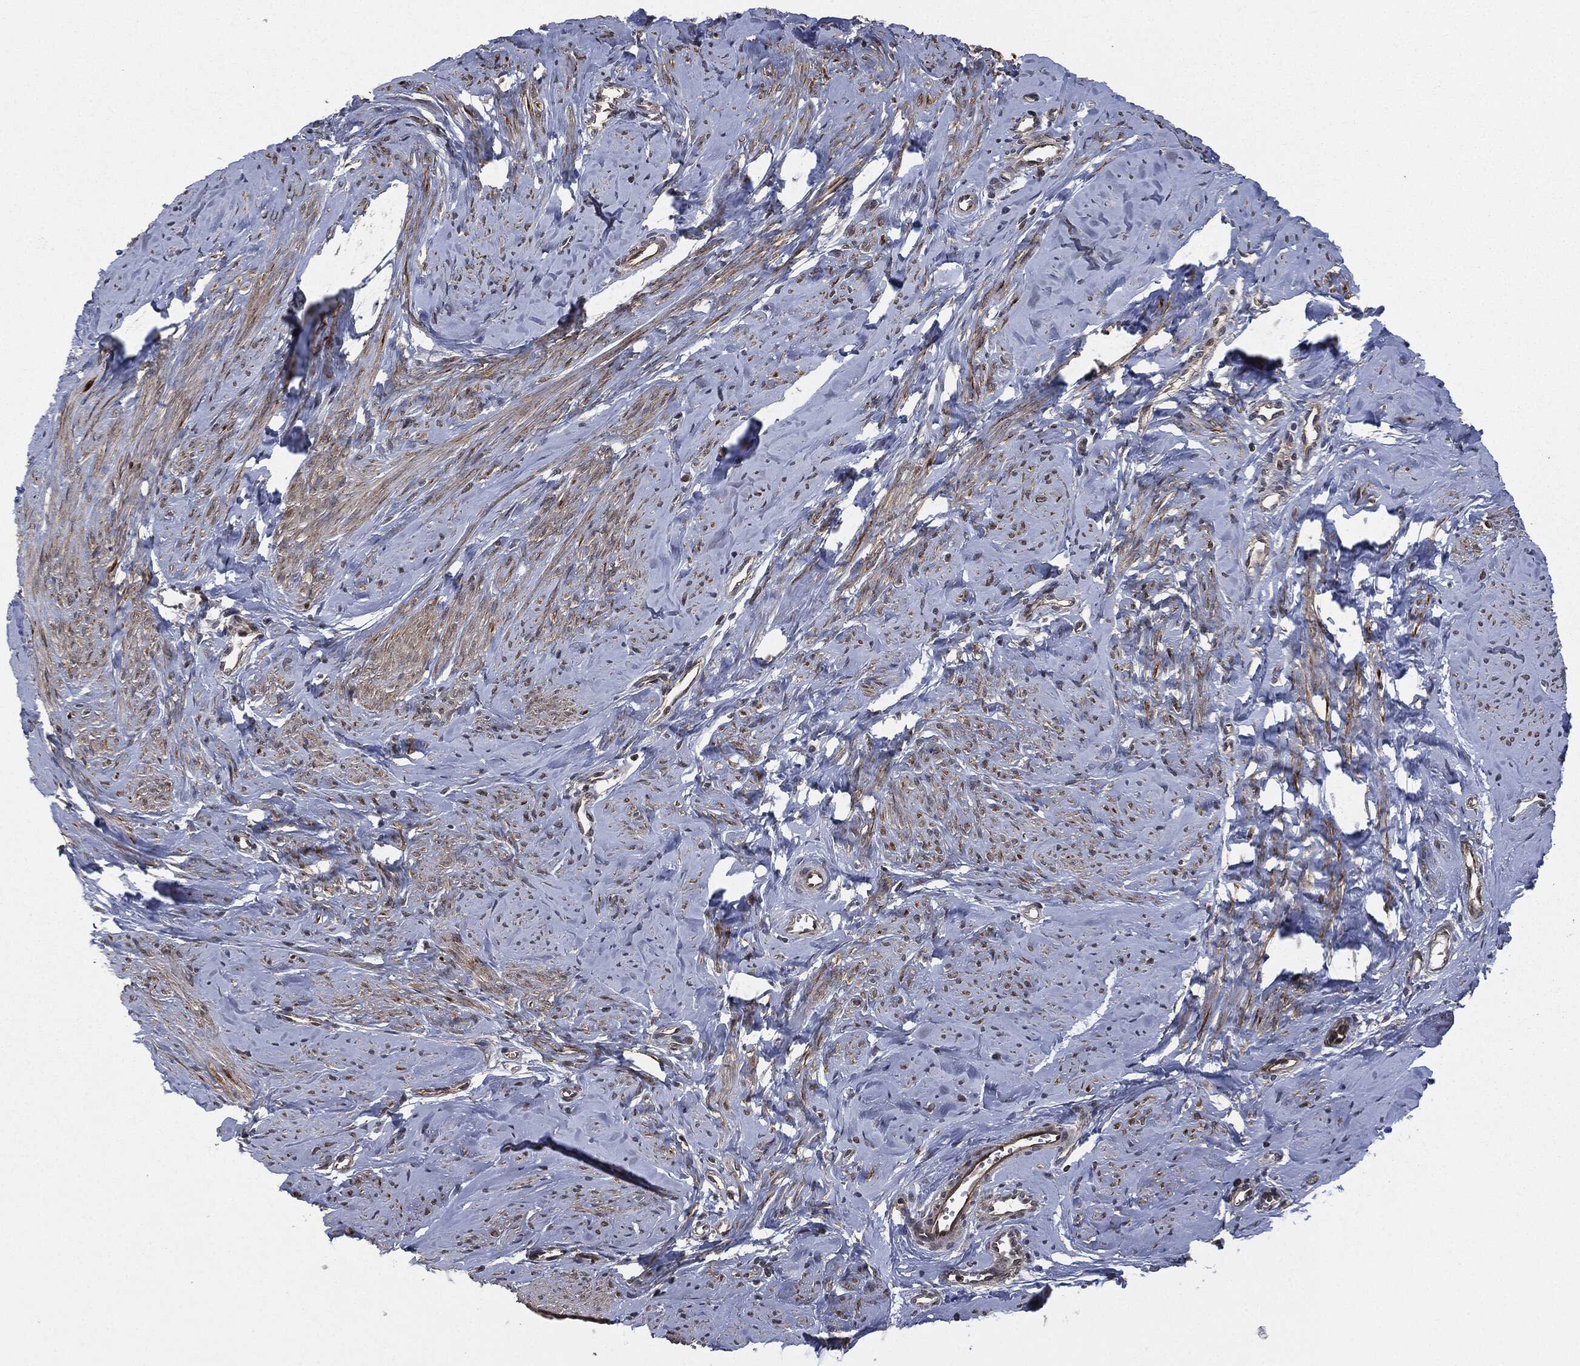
{"staining": {"intensity": "moderate", "quantity": "25%-75%", "location": "cytoplasmic/membranous"}, "tissue": "smooth muscle", "cell_type": "Smooth muscle cells", "image_type": "normal", "snomed": [{"axis": "morphology", "description": "Normal tissue, NOS"}, {"axis": "topography", "description": "Smooth muscle"}], "caption": "Immunohistochemistry (IHC) histopathology image of normal smooth muscle stained for a protein (brown), which shows medium levels of moderate cytoplasmic/membranous staining in about 25%-75% of smooth muscle cells.", "gene": "HRAS", "patient": {"sex": "female", "age": 48}}